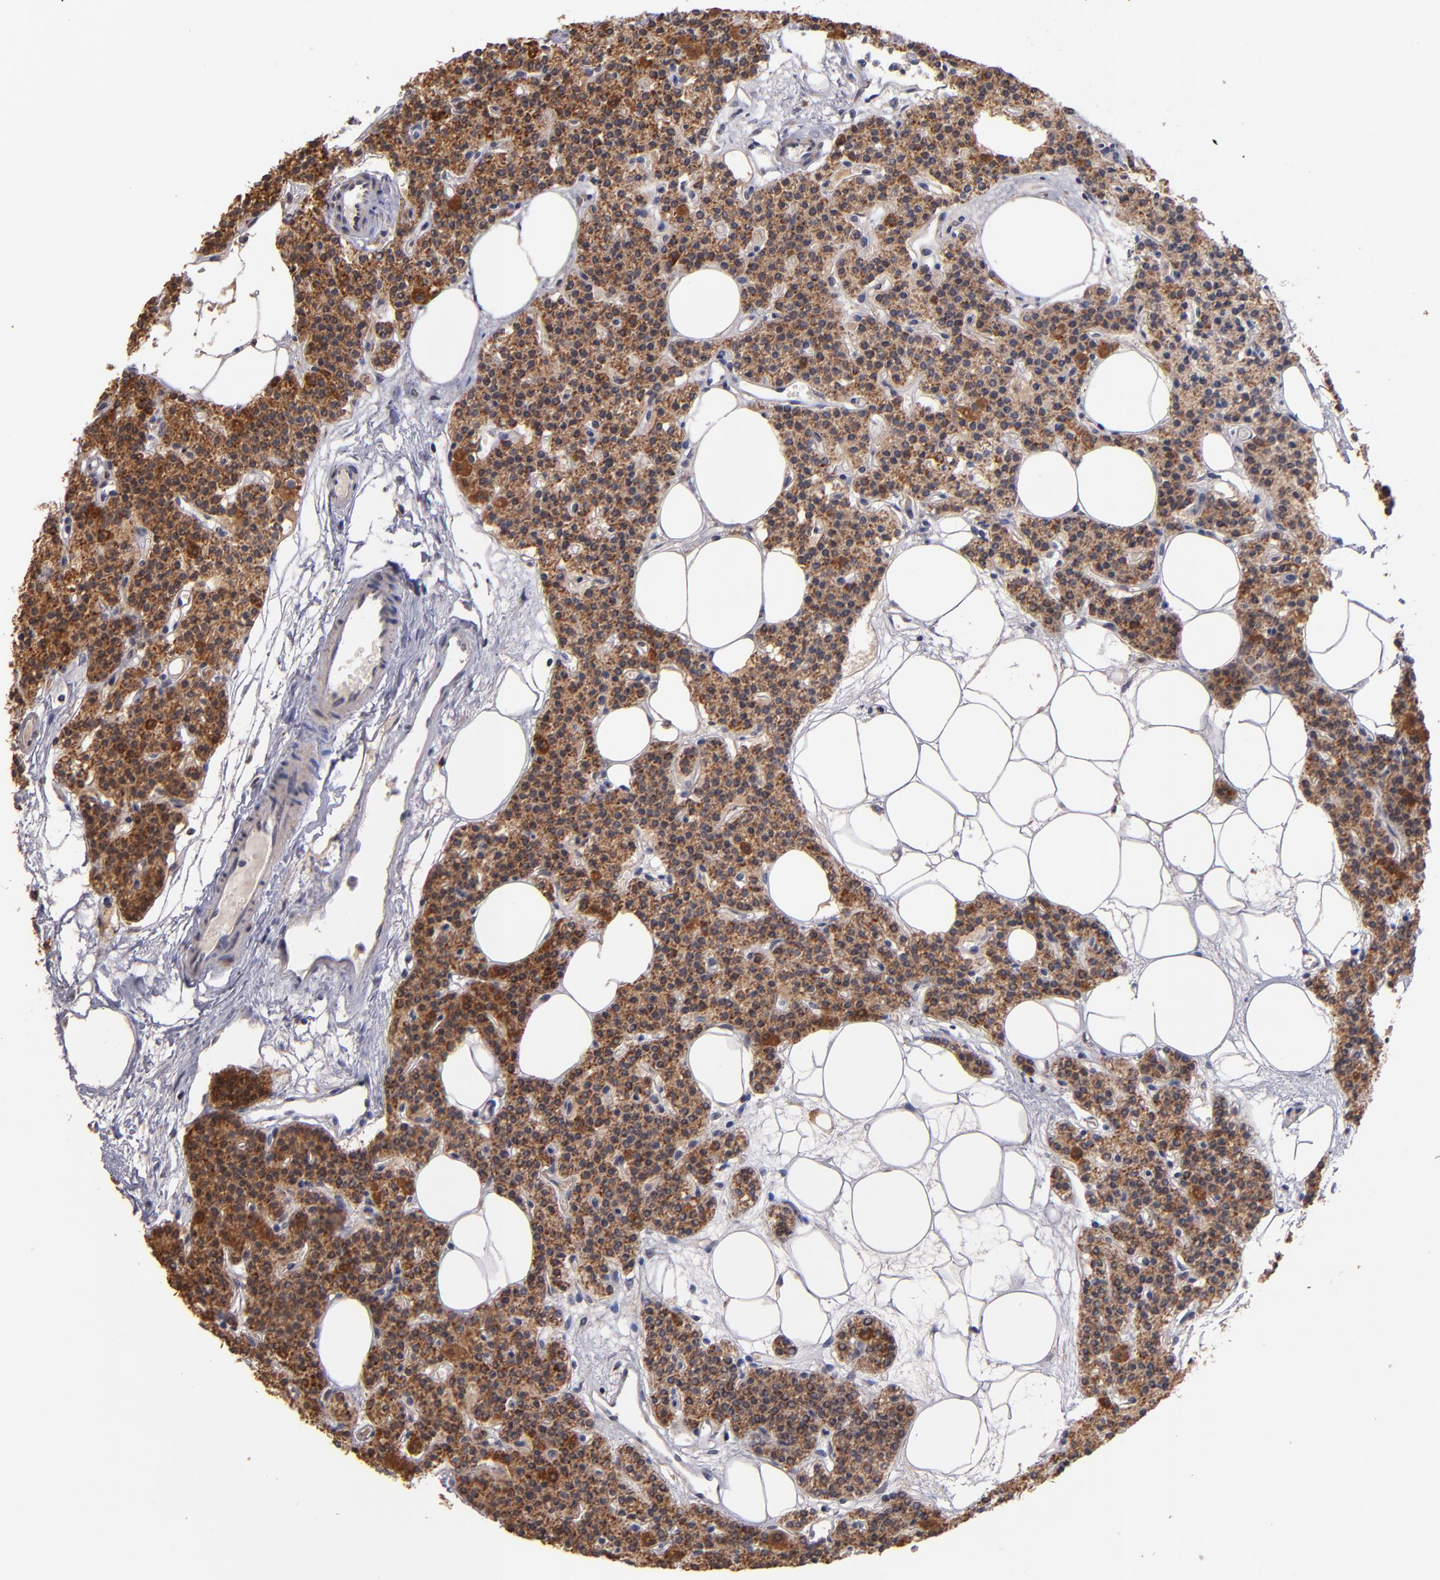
{"staining": {"intensity": "moderate", "quantity": ">75%", "location": "cytoplasmic/membranous"}, "tissue": "parathyroid gland", "cell_type": "Glandular cells", "image_type": "normal", "snomed": [{"axis": "morphology", "description": "Normal tissue, NOS"}, {"axis": "topography", "description": "Parathyroid gland"}], "caption": "Protein expression analysis of normal parathyroid gland shows moderate cytoplasmic/membranous expression in approximately >75% of glandular cells.", "gene": "DIABLO", "patient": {"sex": "male", "age": 24}}